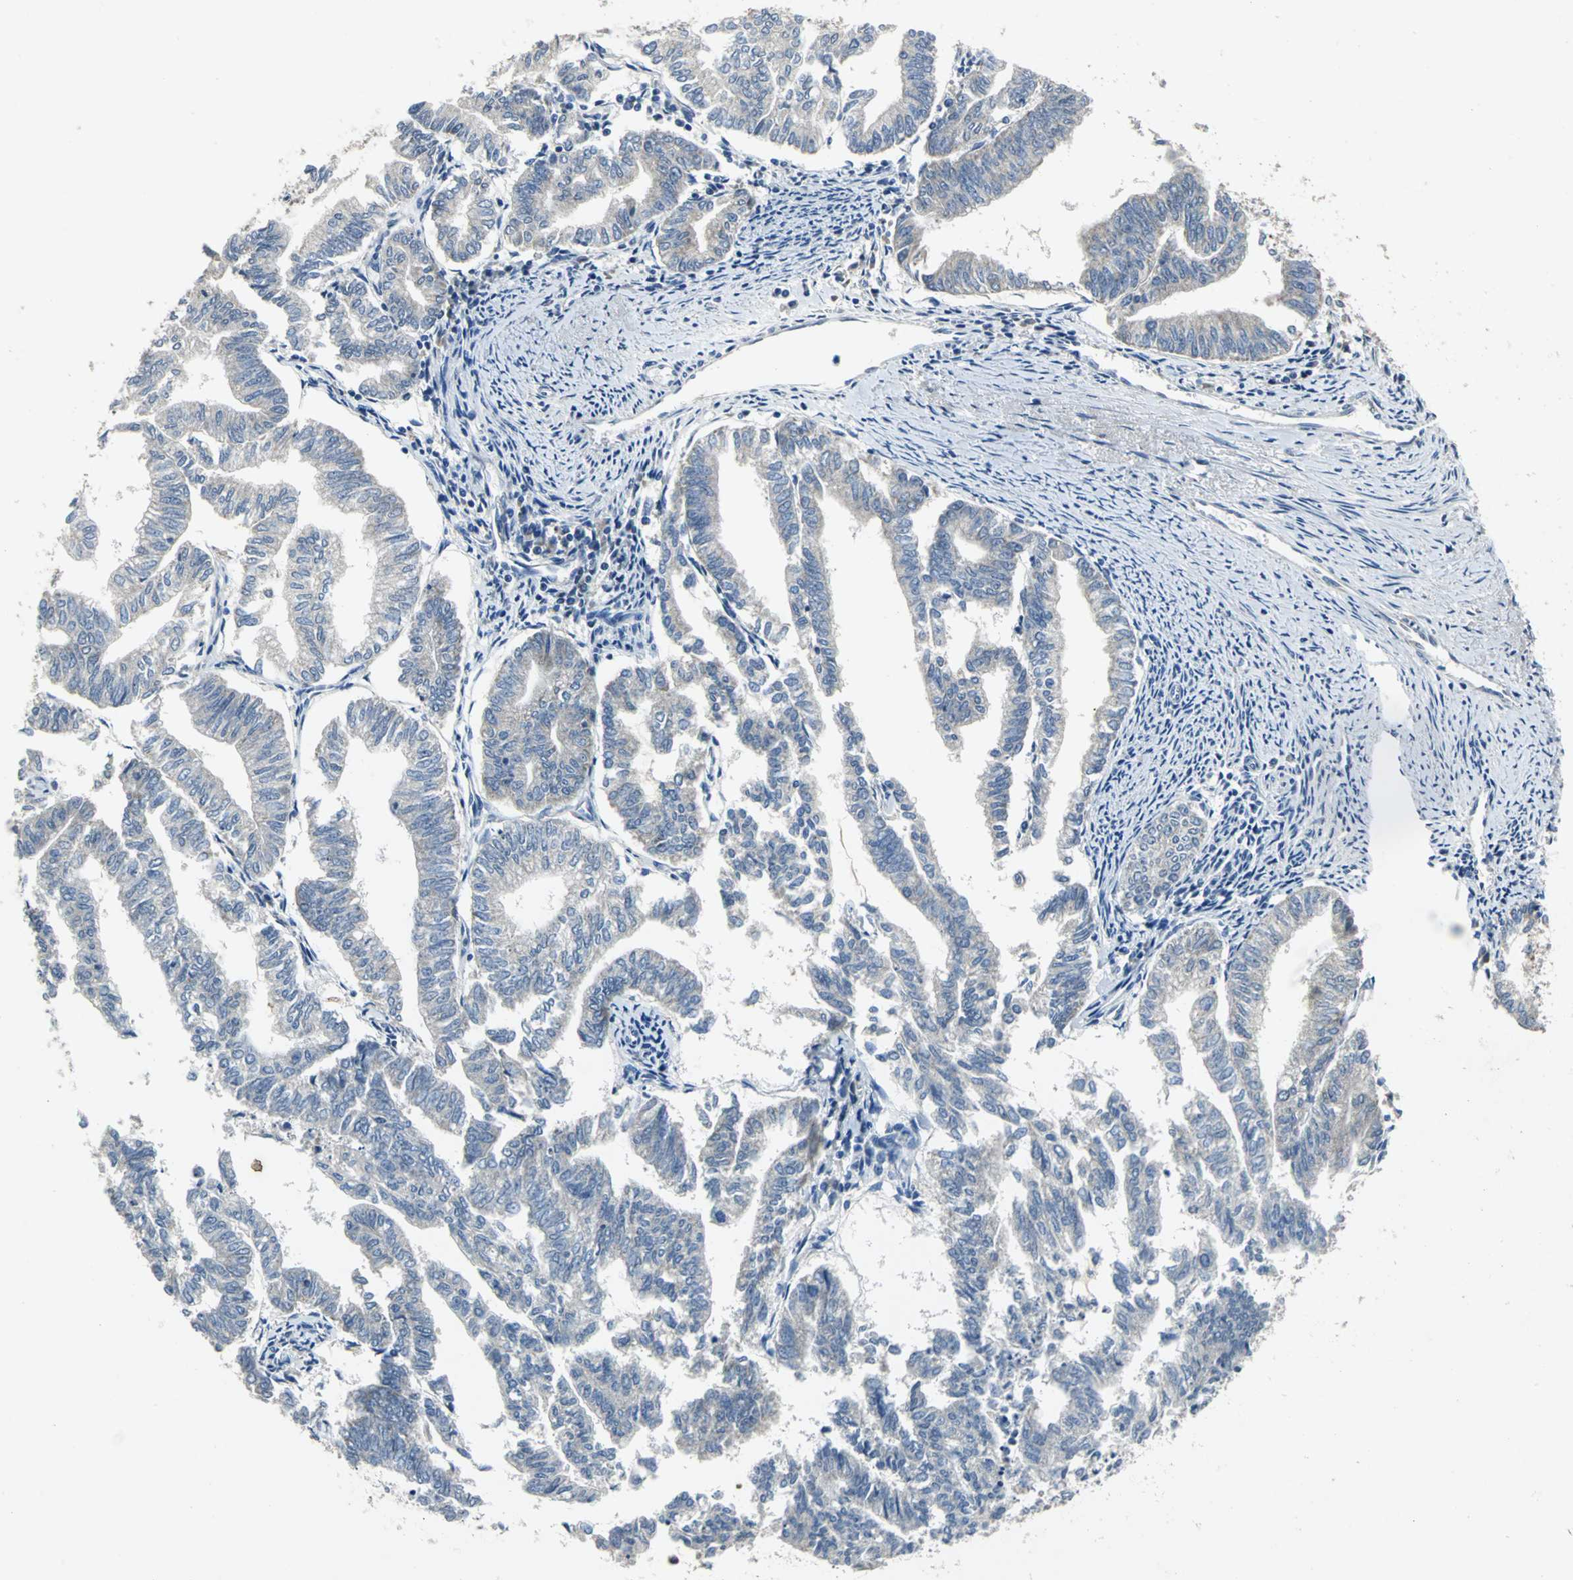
{"staining": {"intensity": "weak", "quantity": "<25%", "location": "cytoplasmic/membranous"}, "tissue": "endometrial cancer", "cell_type": "Tumor cells", "image_type": "cancer", "snomed": [{"axis": "morphology", "description": "Adenocarcinoma, NOS"}, {"axis": "topography", "description": "Endometrium"}], "caption": "This photomicrograph is of endometrial cancer stained with immunohistochemistry (IHC) to label a protein in brown with the nuclei are counter-stained blue. There is no positivity in tumor cells.", "gene": "JADE3", "patient": {"sex": "female", "age": 79}}